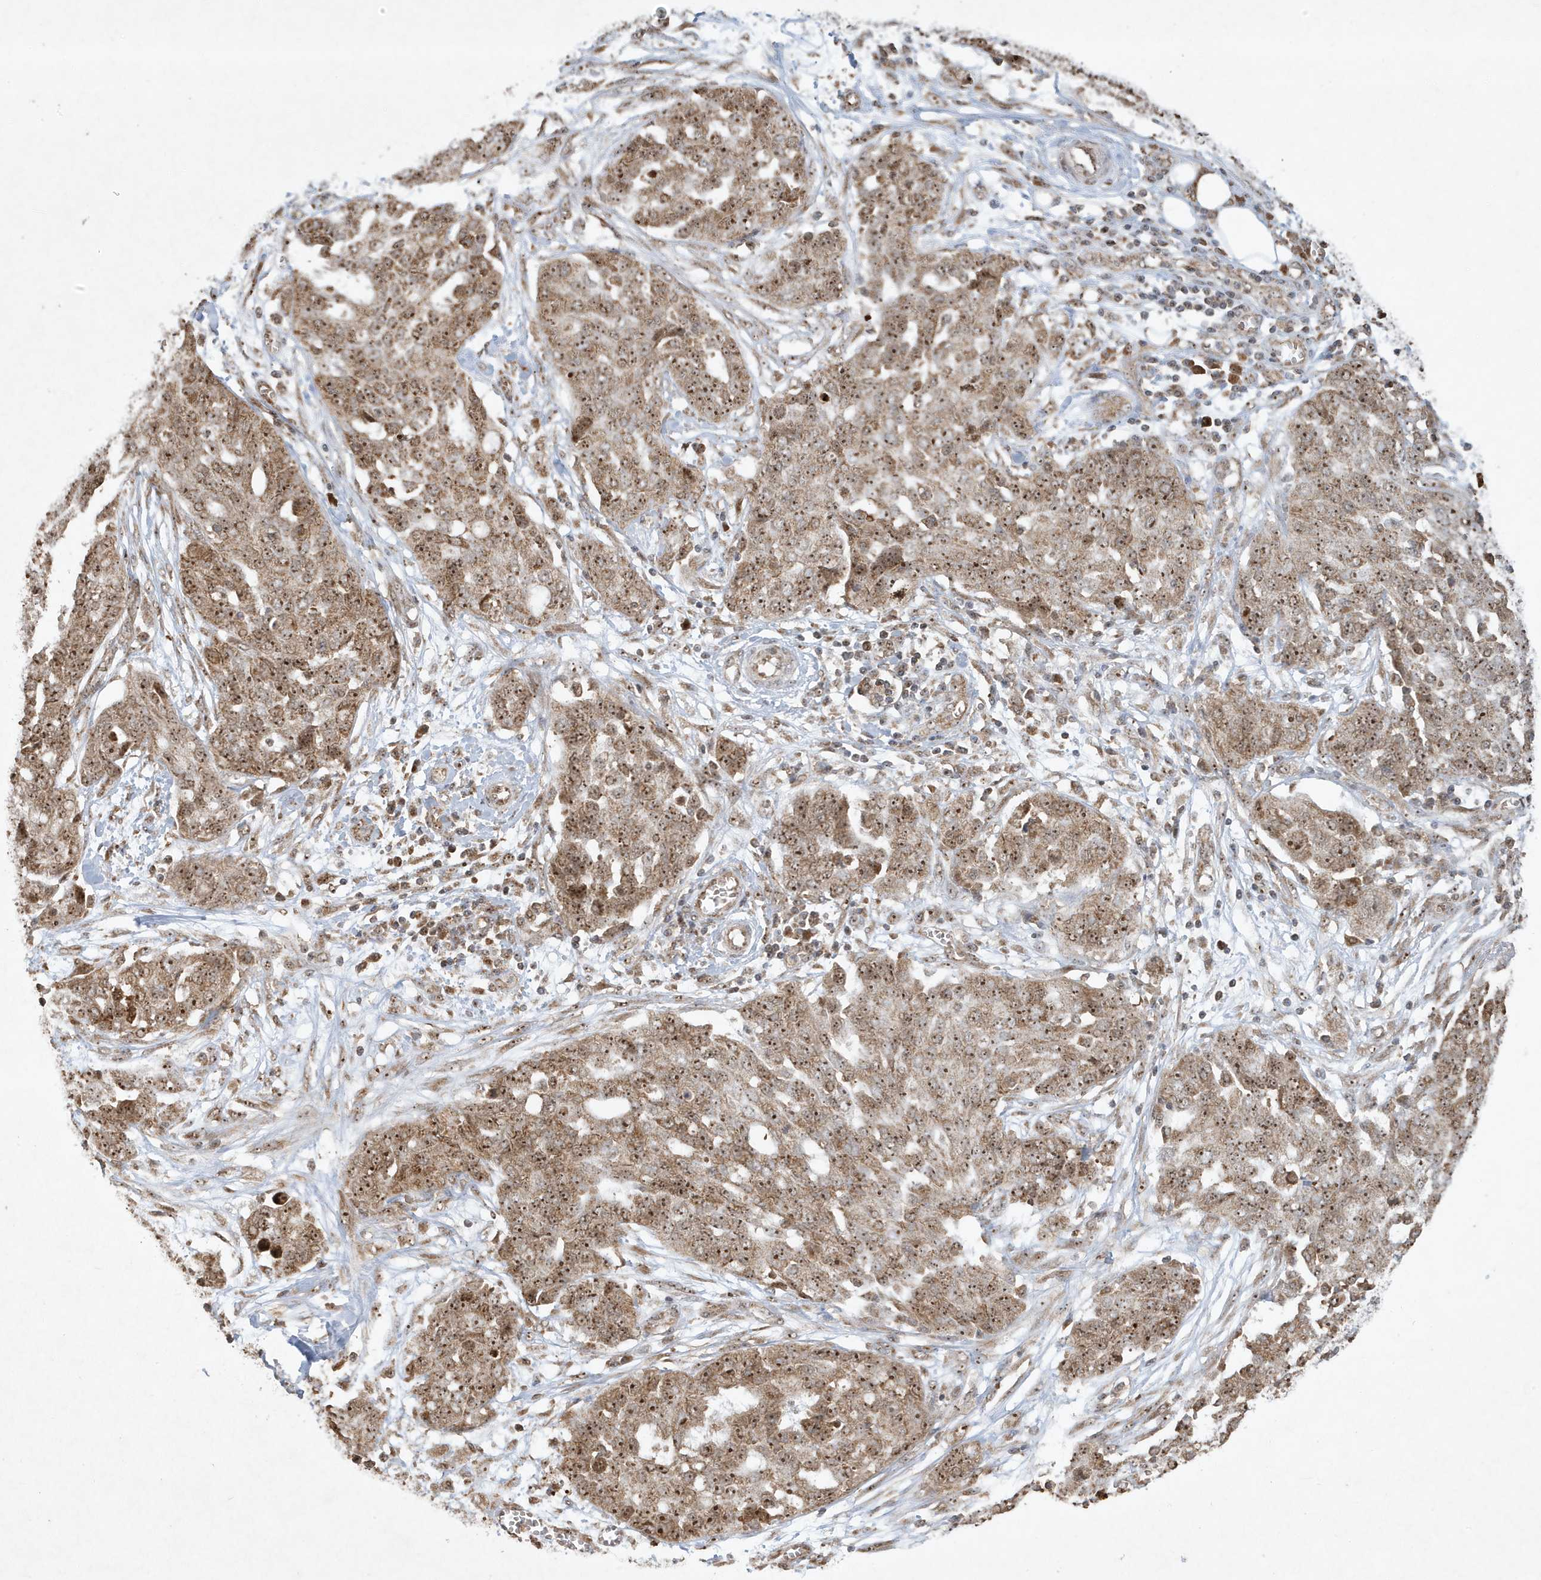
{"staining": {"intensity": "strong", "quantity": ">75%", "location": "cytoplasmic/membranous,nuclear"}, "tissue": "ovarian cancer", "cell_type": "Tumor cells", "image_type": "cancer", "snomed": [{"axis": "morphology", "description": "Cystadenocarcinoma, serous, NOS"}, {"axis": "topography", "description": "Soft tissue"}, {"axis": "topography", "description": "Ovary"}], "caption": "About >75% of tumor cells in ovarian serous cystadenocarcinoma show strong cytoplasmic/membranous and nuclear protein positivity as visualized by brown immunohistochemical staining.", "gene": "ABCB9", "patient": {"sex": "female", "age": 57}}